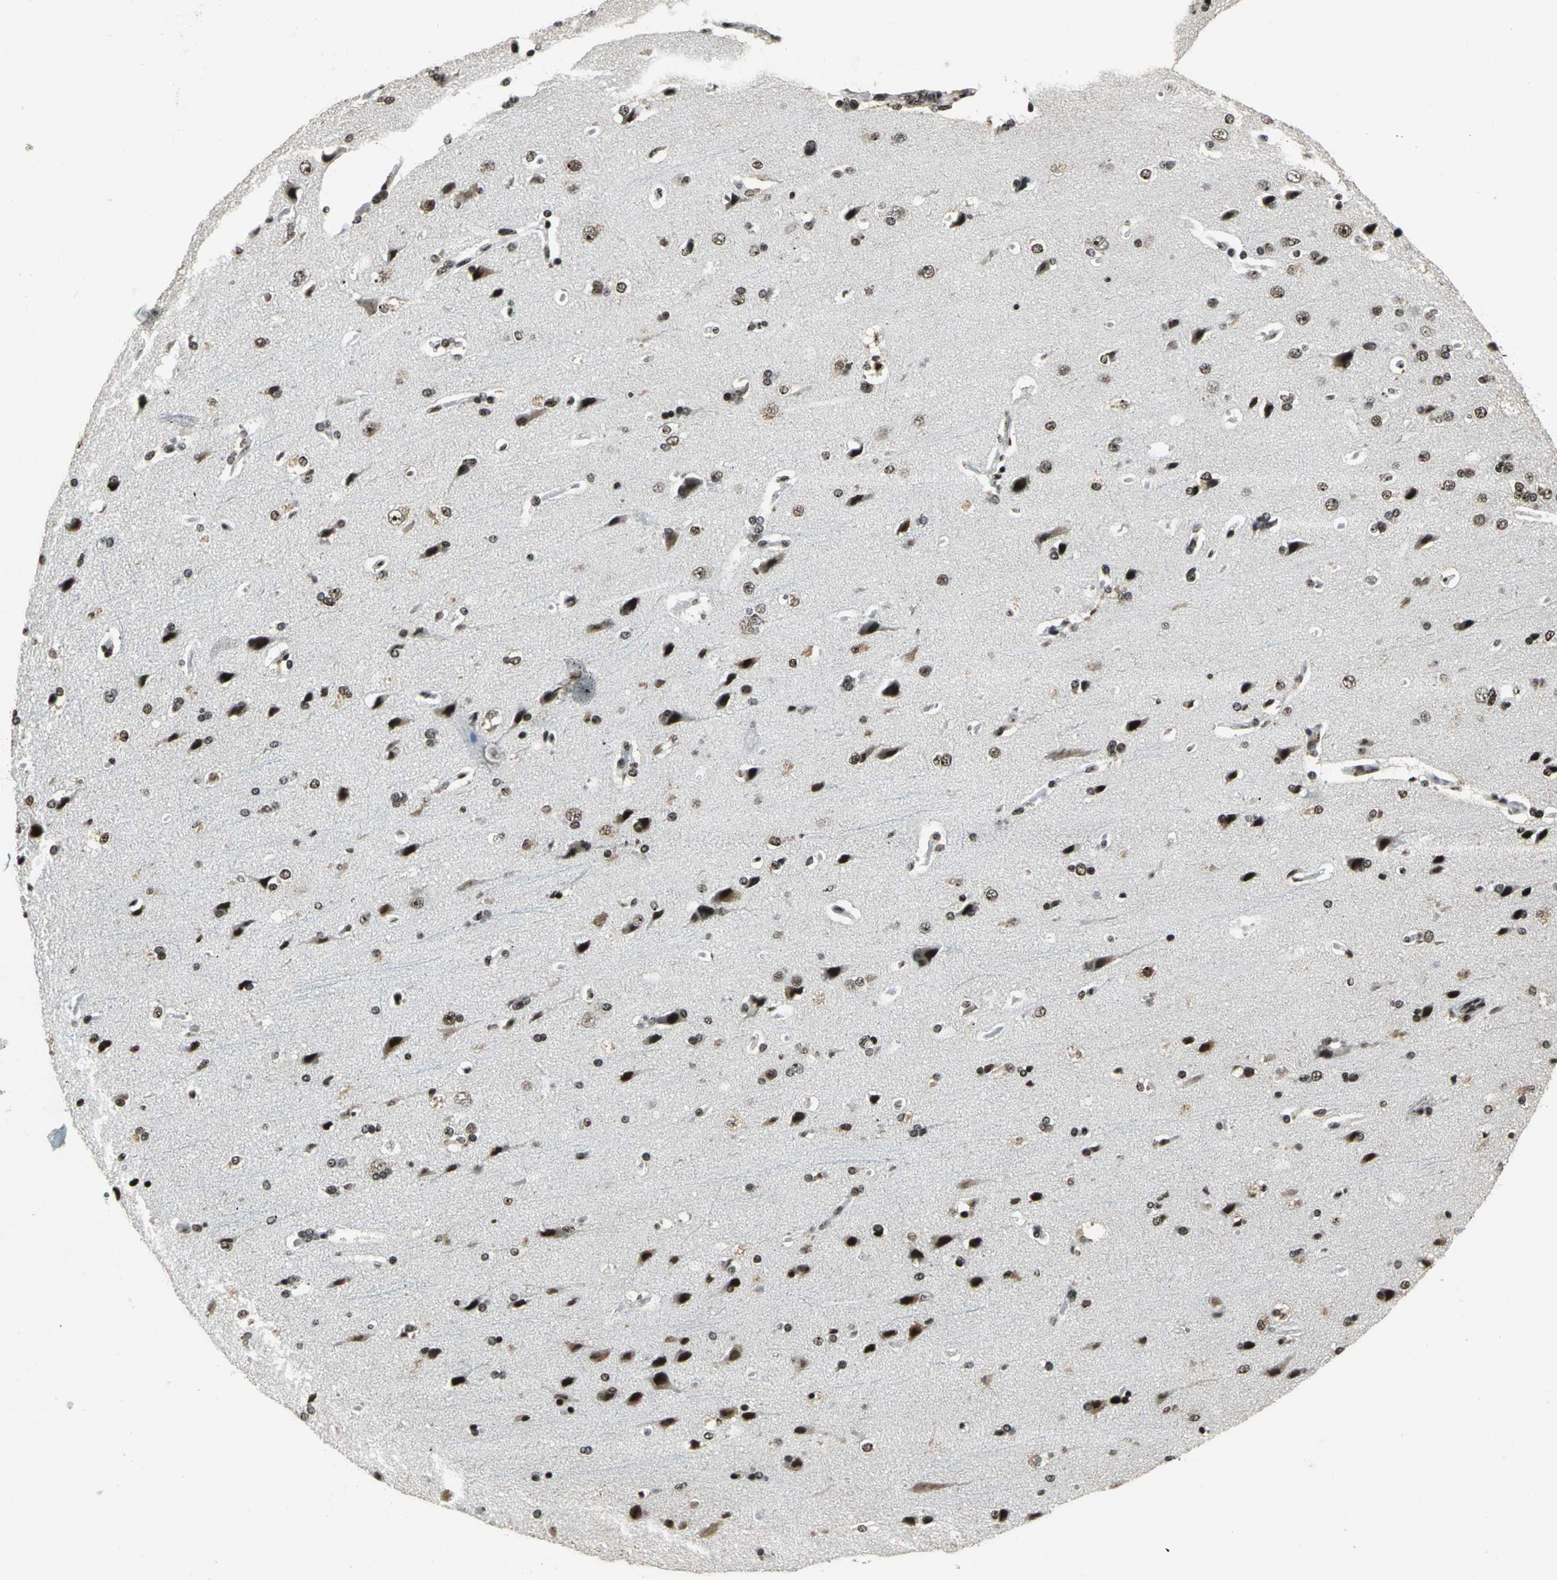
{"staining": {"intensity": "weak", "quantity": "25%-75%", "location": "nuclear"}, "tissue": "cerebral cortex", "cell_type": "Endothelial cells", "image_type": "normal", "snomed": [{"axis": "morphology", "description": "Normal tissue, NOS"}, {"axis": "topography", "description": "Cerebral cortex"}], "caption": "There is low levels of weak nuclear staining in endothelial cells of normal cerebral cortex, as demonstrated by immunohistochemical staining (brown color).", "gene": "UBTF", "patient": {"sex": "male", "age": 62}}